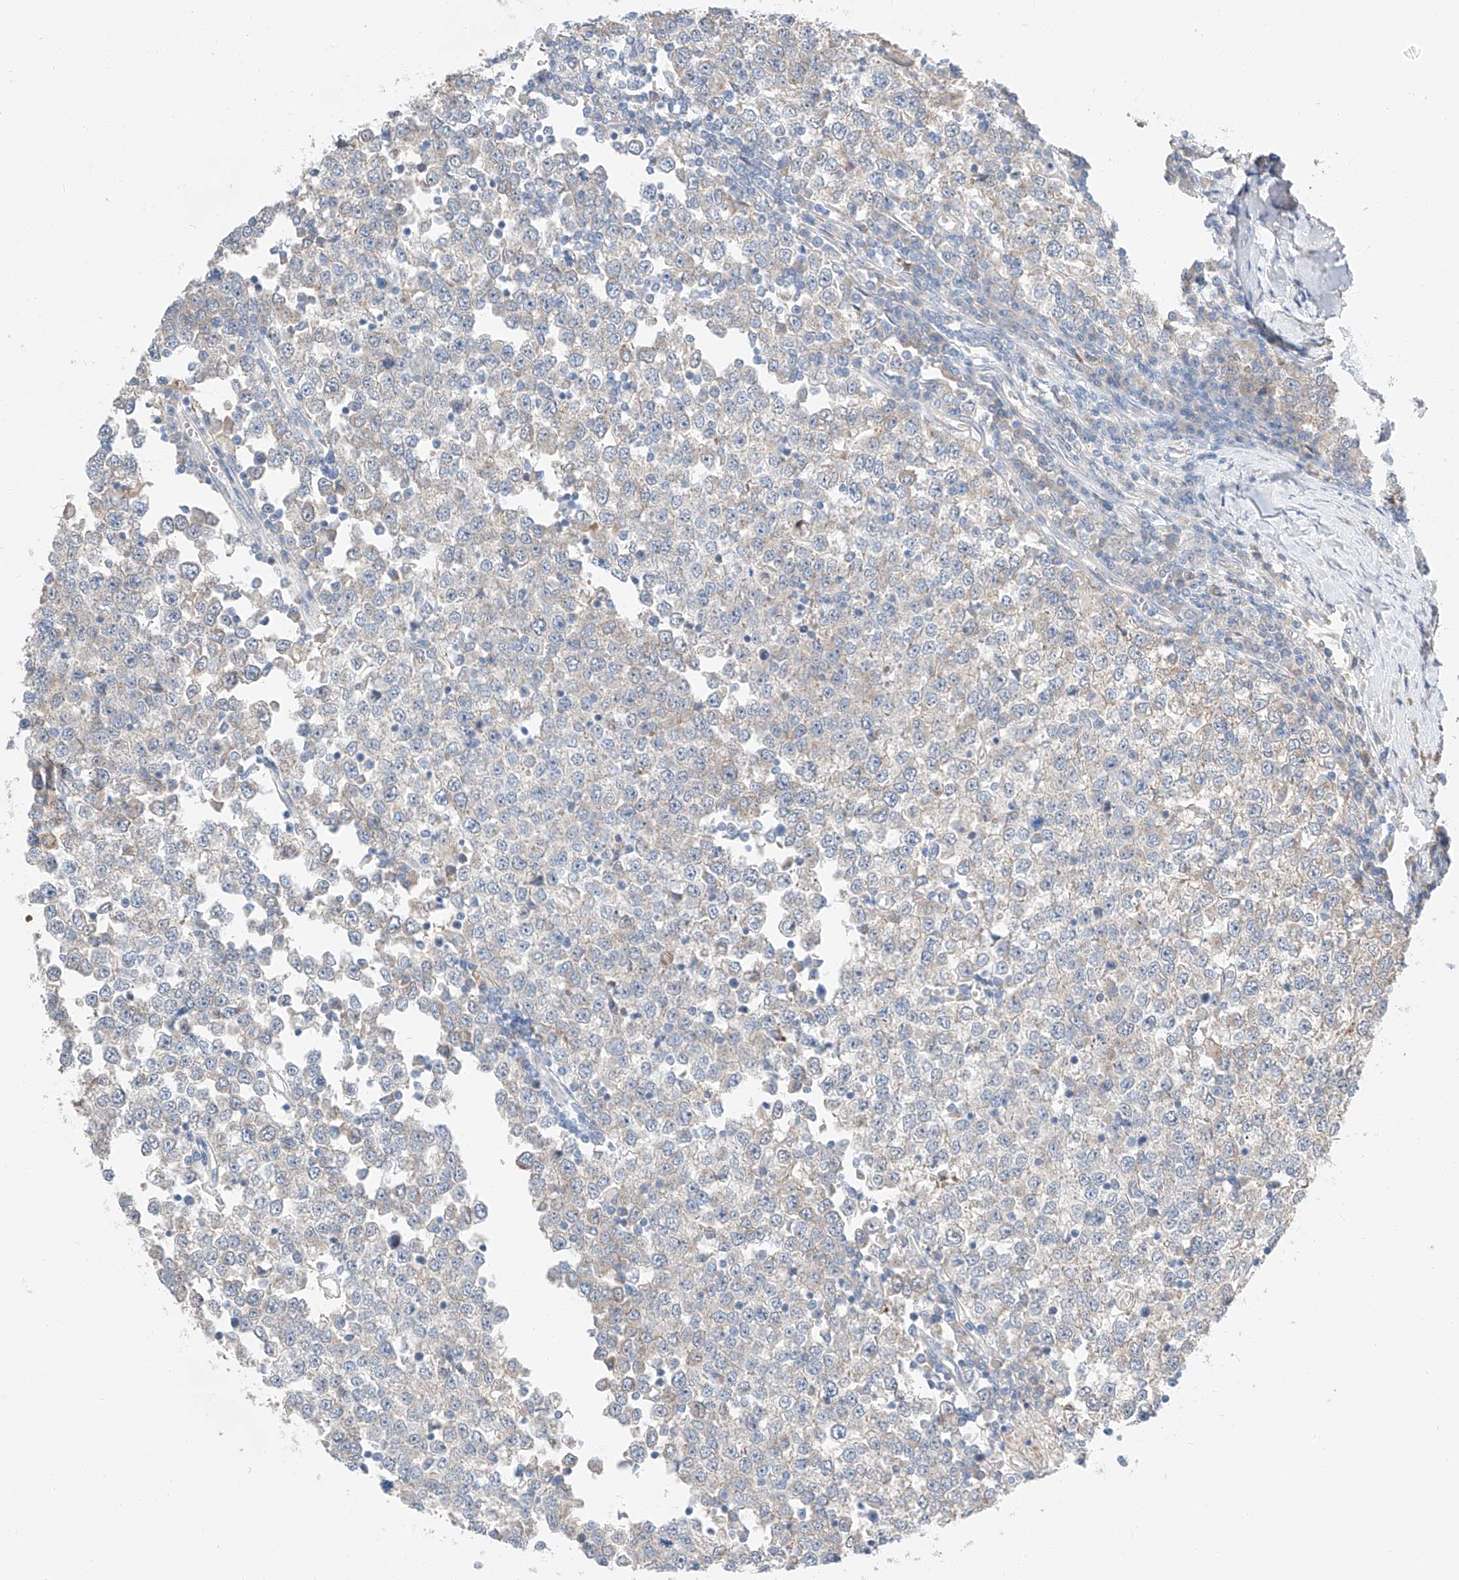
{"staining": {"intensity": "weak", "quantity": "25%-75%", "location": "cytoplasmic/membranous"}, "tissue": "testis cancer", "cell_type": "Tumor cells", "image_type": "cancer", "snomed": [{"axis": "morphology", "description": "Seminoma, NOS"}, {"axis": "topography", "description": "Testis"}], "caption": "A low amount of weak cytoplasmic/membranous expression is identified in about 25%-75% of tumor cells in testis cancer tissue. The protein is stained brown, and the nuclei are stained in blue (DAB IHC with brightfield microscopy, high magnification).", "gene": "RUSC1", "patient": {"sex": "male", "age": 65}}